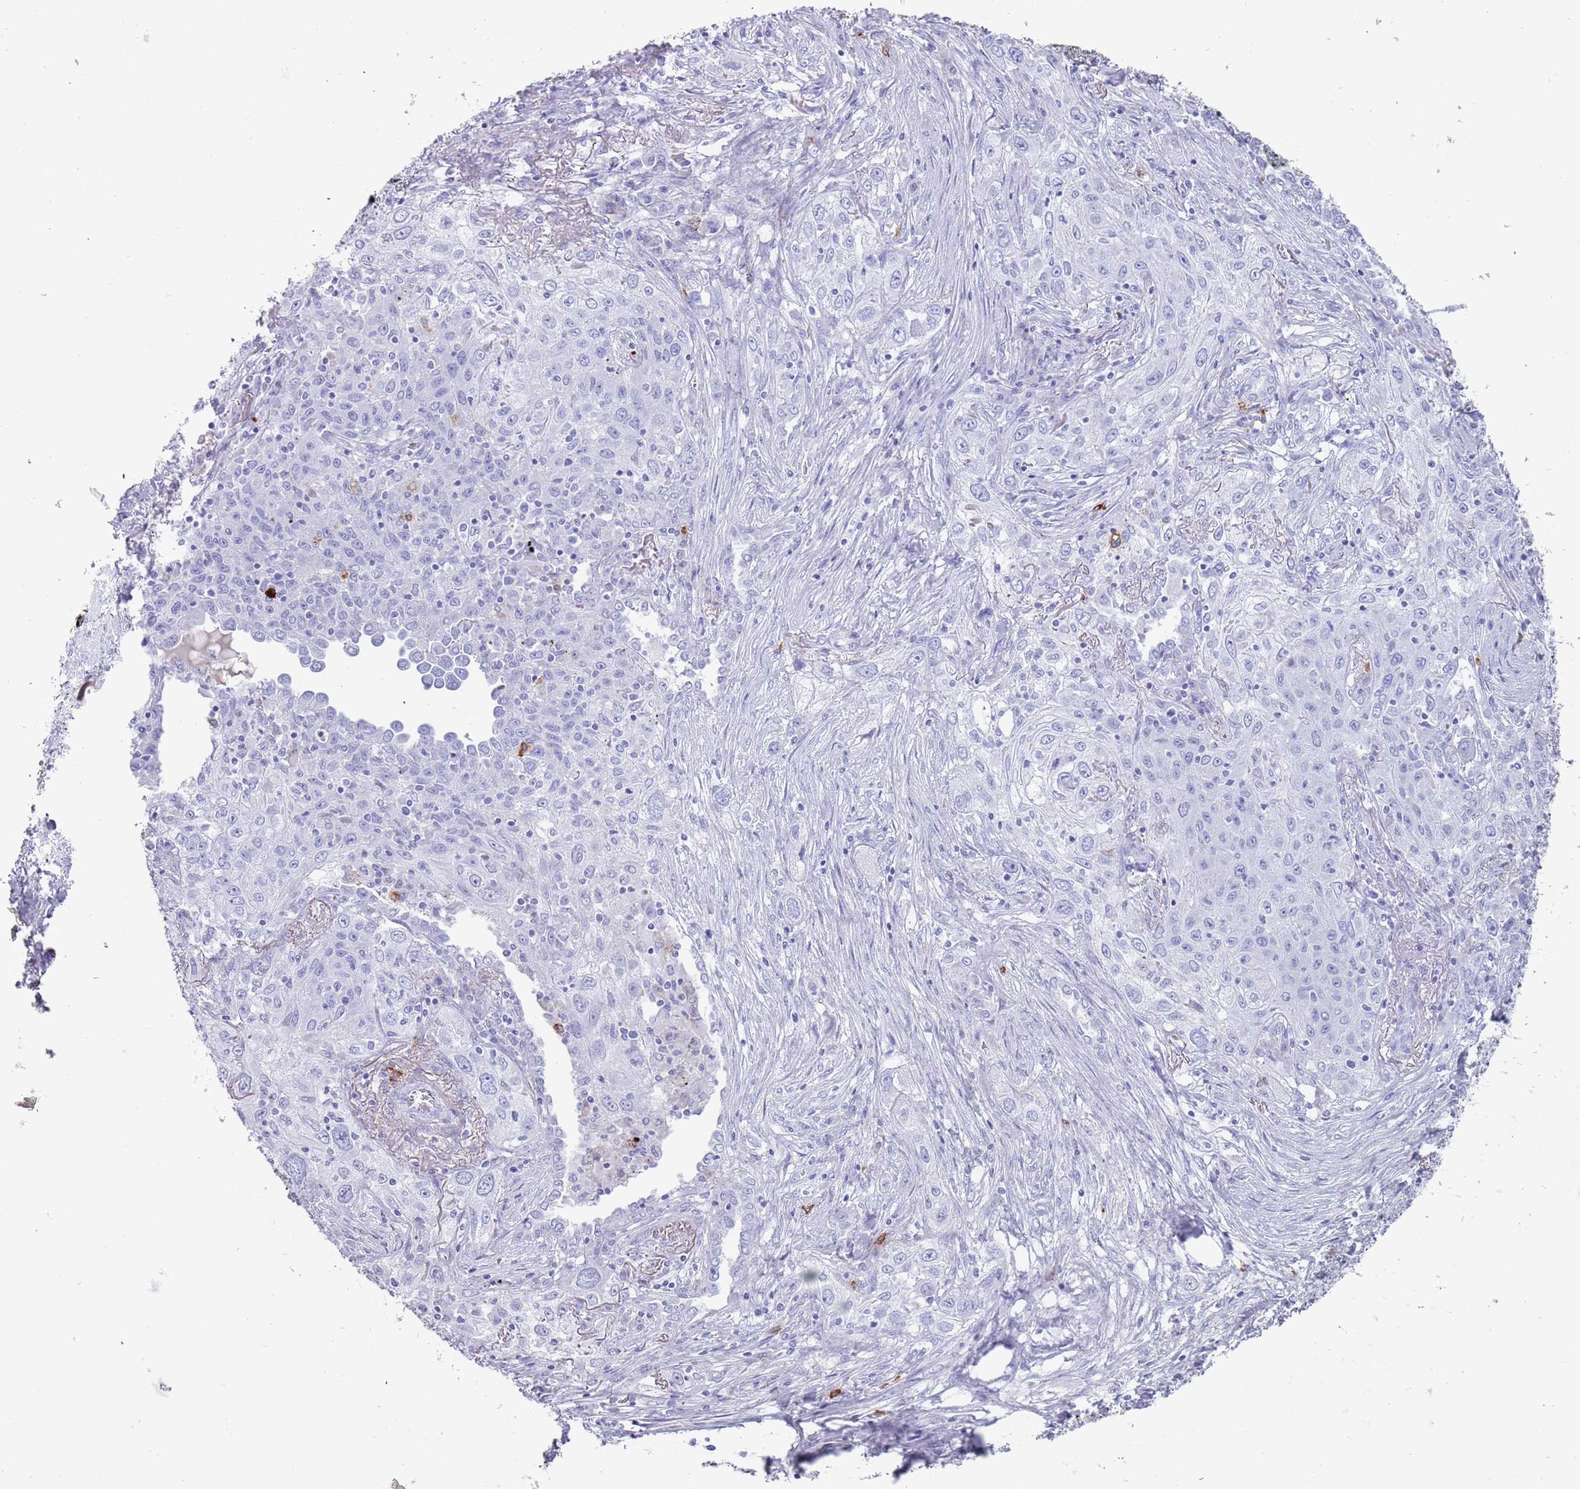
{"staining": {"intensity": "negative", "quantity": "none", "location": "none"}, "tissue": "lung cancer", "cell_type": "Tumor cells", "image_type": "cancer", "snomed": [{"axis": "morphology", "description": "Squamous cell carcinoma, NOS"}, {"axis": "topography", "description": "Lung"}], "caption": "Immunohistochemical staining of lung cancer displays no significant staining in tumor cells.", "gene": "MYADML2", "patient": {"sex": "female", "age": 69}}